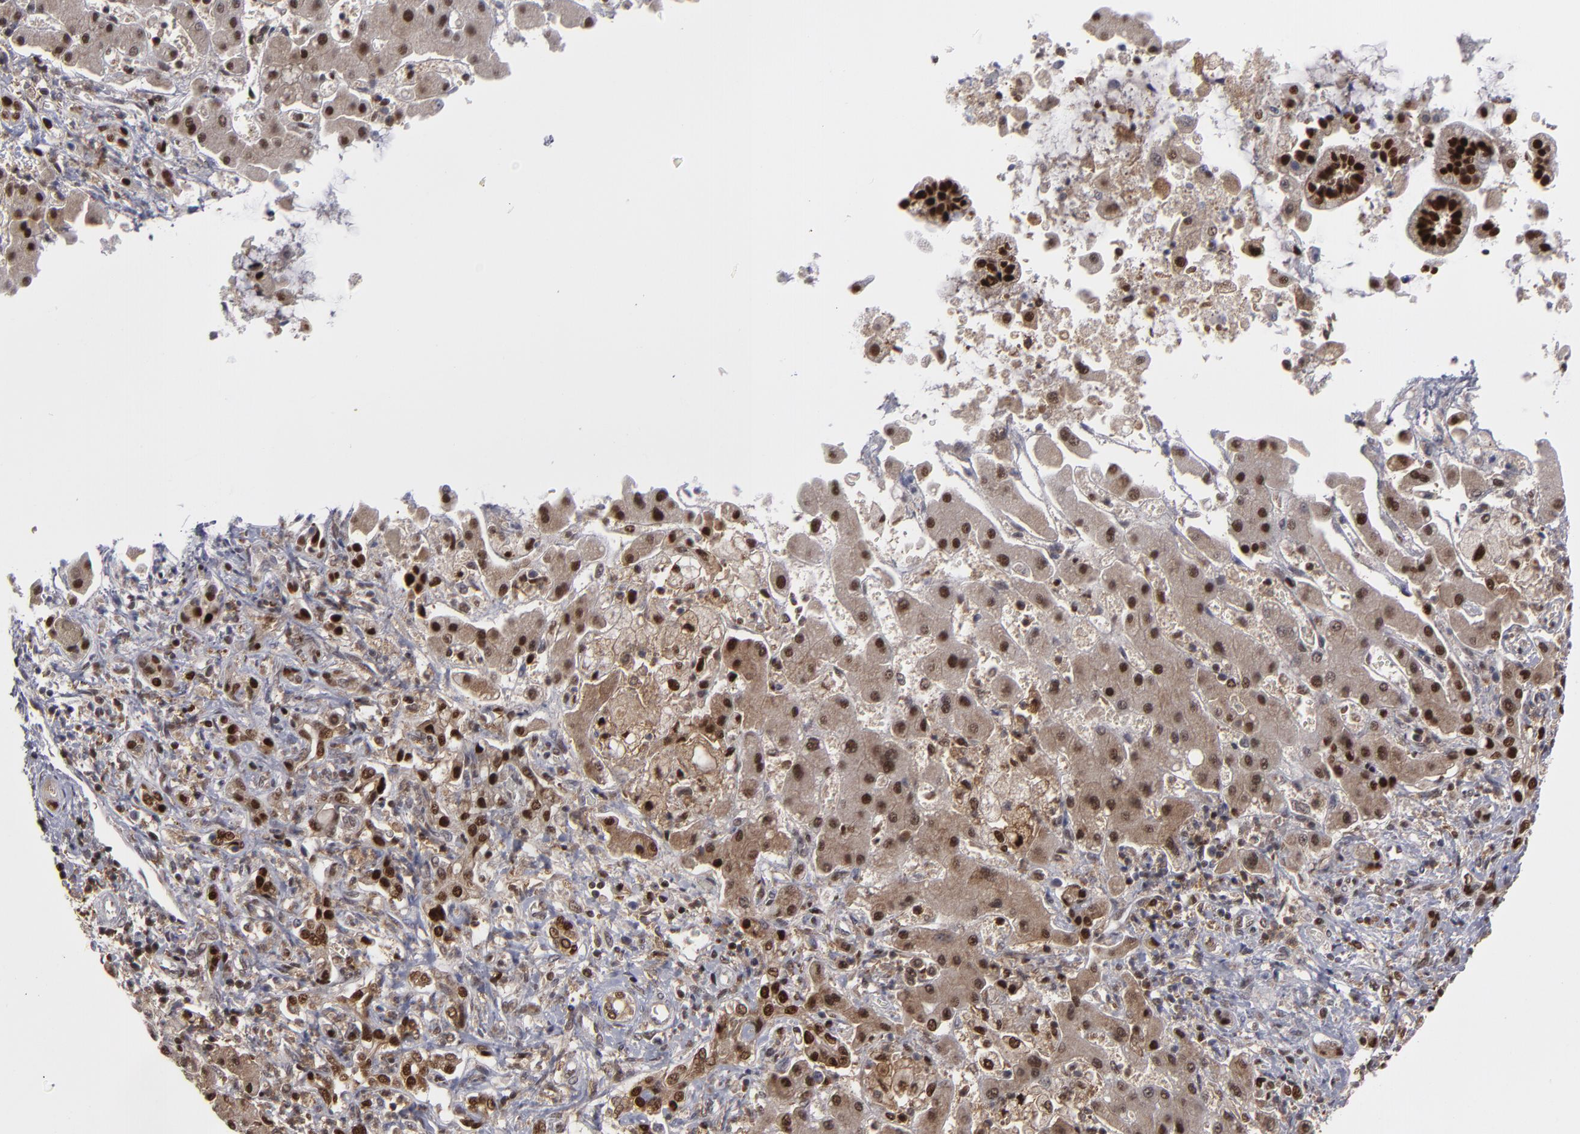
{"staining": {"intensity": "moderate", "quantity": "25%-75%", "location": "cytoplasmic/membranous,nuclear"}, "tissue": "liver cancer", "cell_type": "Tumor cells", "image_type": "cancer", "snomed": [{"axis": "morphology", "description": "Cholangiocarcinoma"}, {"axis": "topography", "description": "Liver"}], "caption": "A photomicrograph showing moderate cytoplasmic/membranous and nuclear positivity in about 25%-75% of tumor cells in liver cancer (cholangiocarcinoma), as visualized by brown immunohistochemical staining.", "gene": "GSR", "patient": {"sex": "male", "age": 50}}